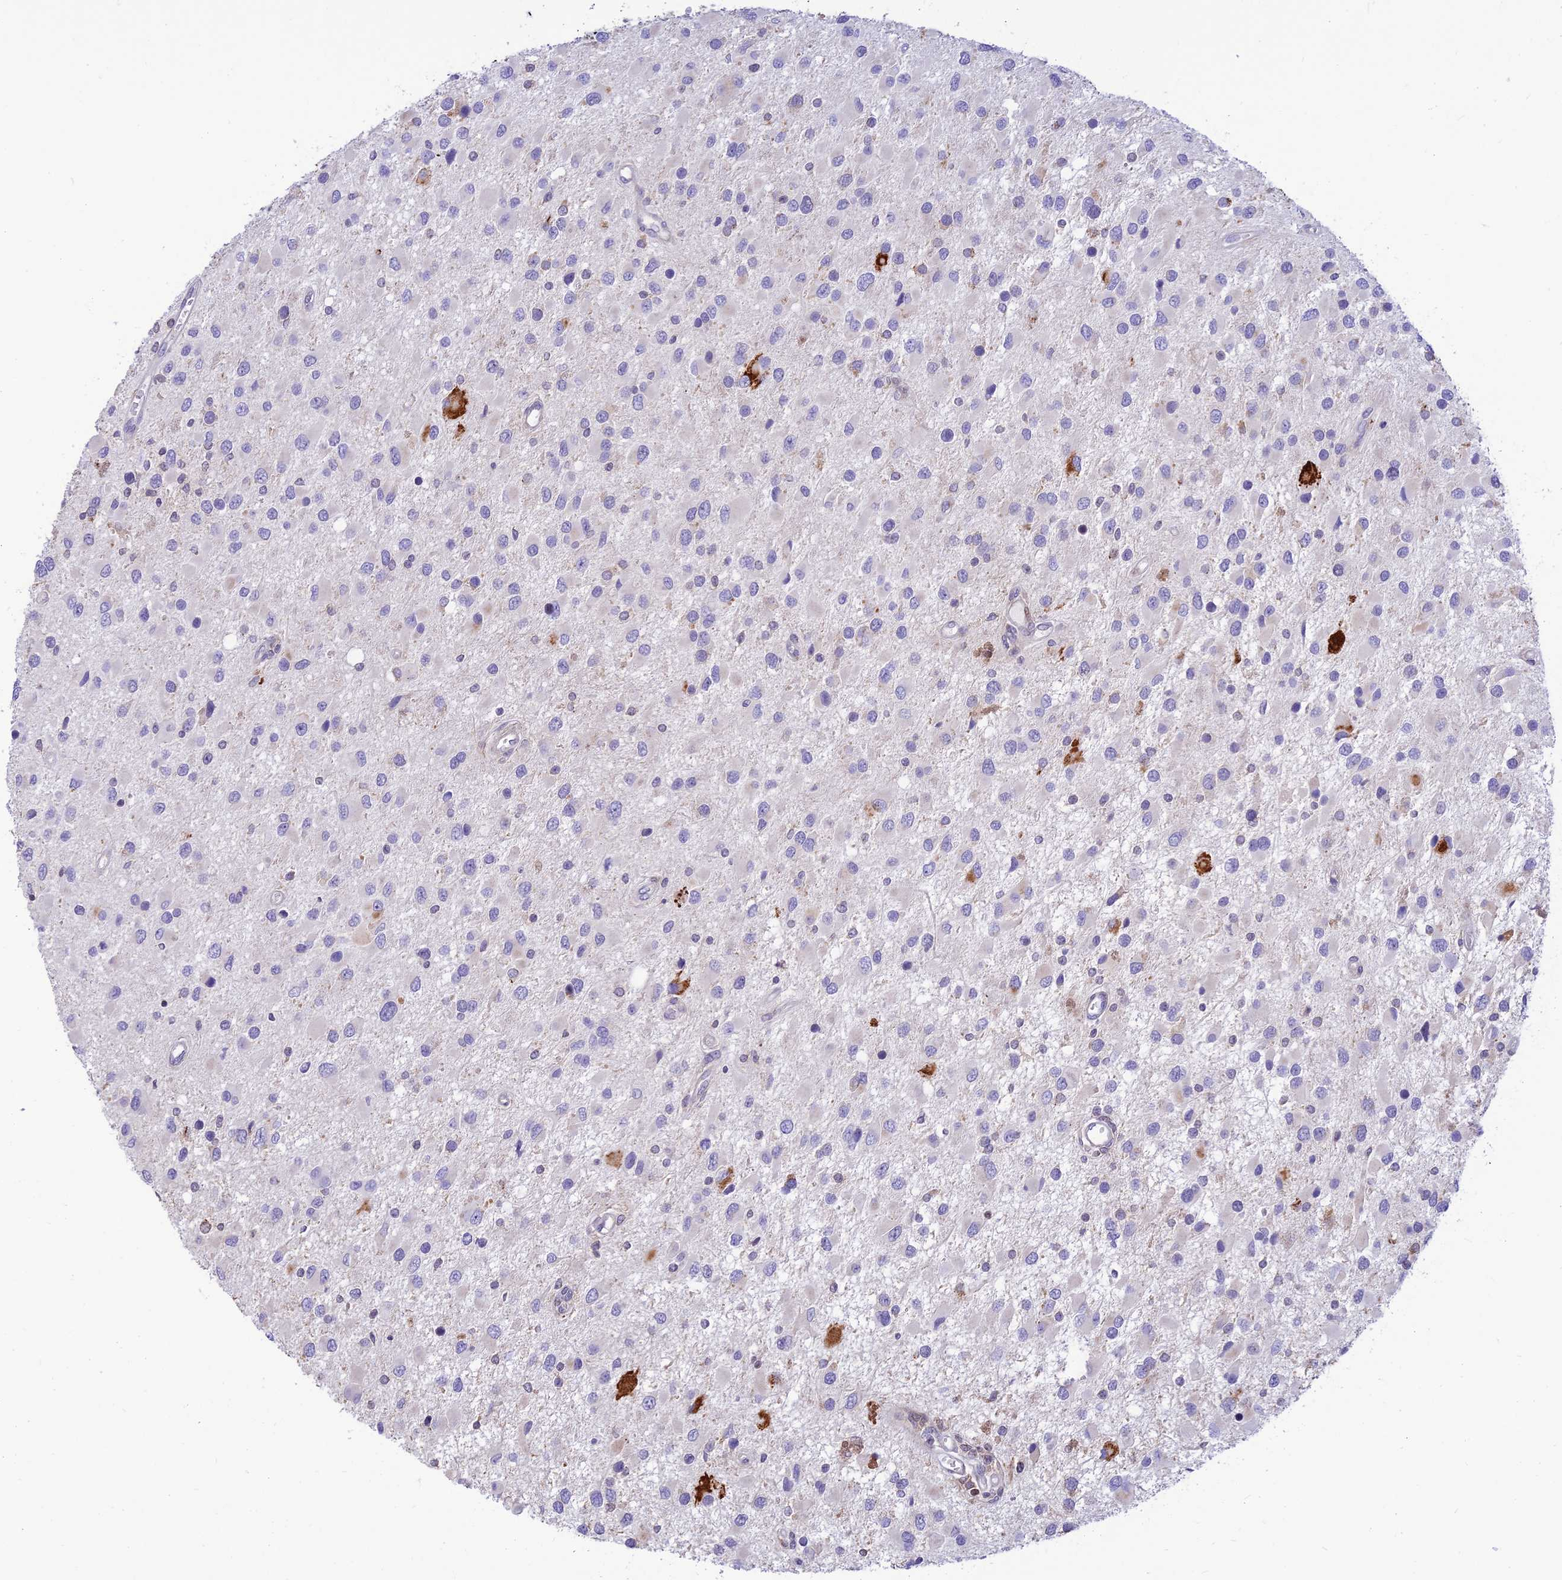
{"staining": {"intensity": "negative", "quantity": "none", "location": "none"}, "tissue": "glioma", "cell_type": "Tumor cells", "image_type": "cancer", "snomed": [{"axis": "morphology", "description": "Glioma, malignant, High grade"}, {"axis": "topography", "description": "Brain"}], "caption": "IHC micrograph of glioma stained for a protein (brown), which exhibits no staining in tumor cells.", "gene": "FAM186B", "patient": {"sex": "male", "age": 53}}